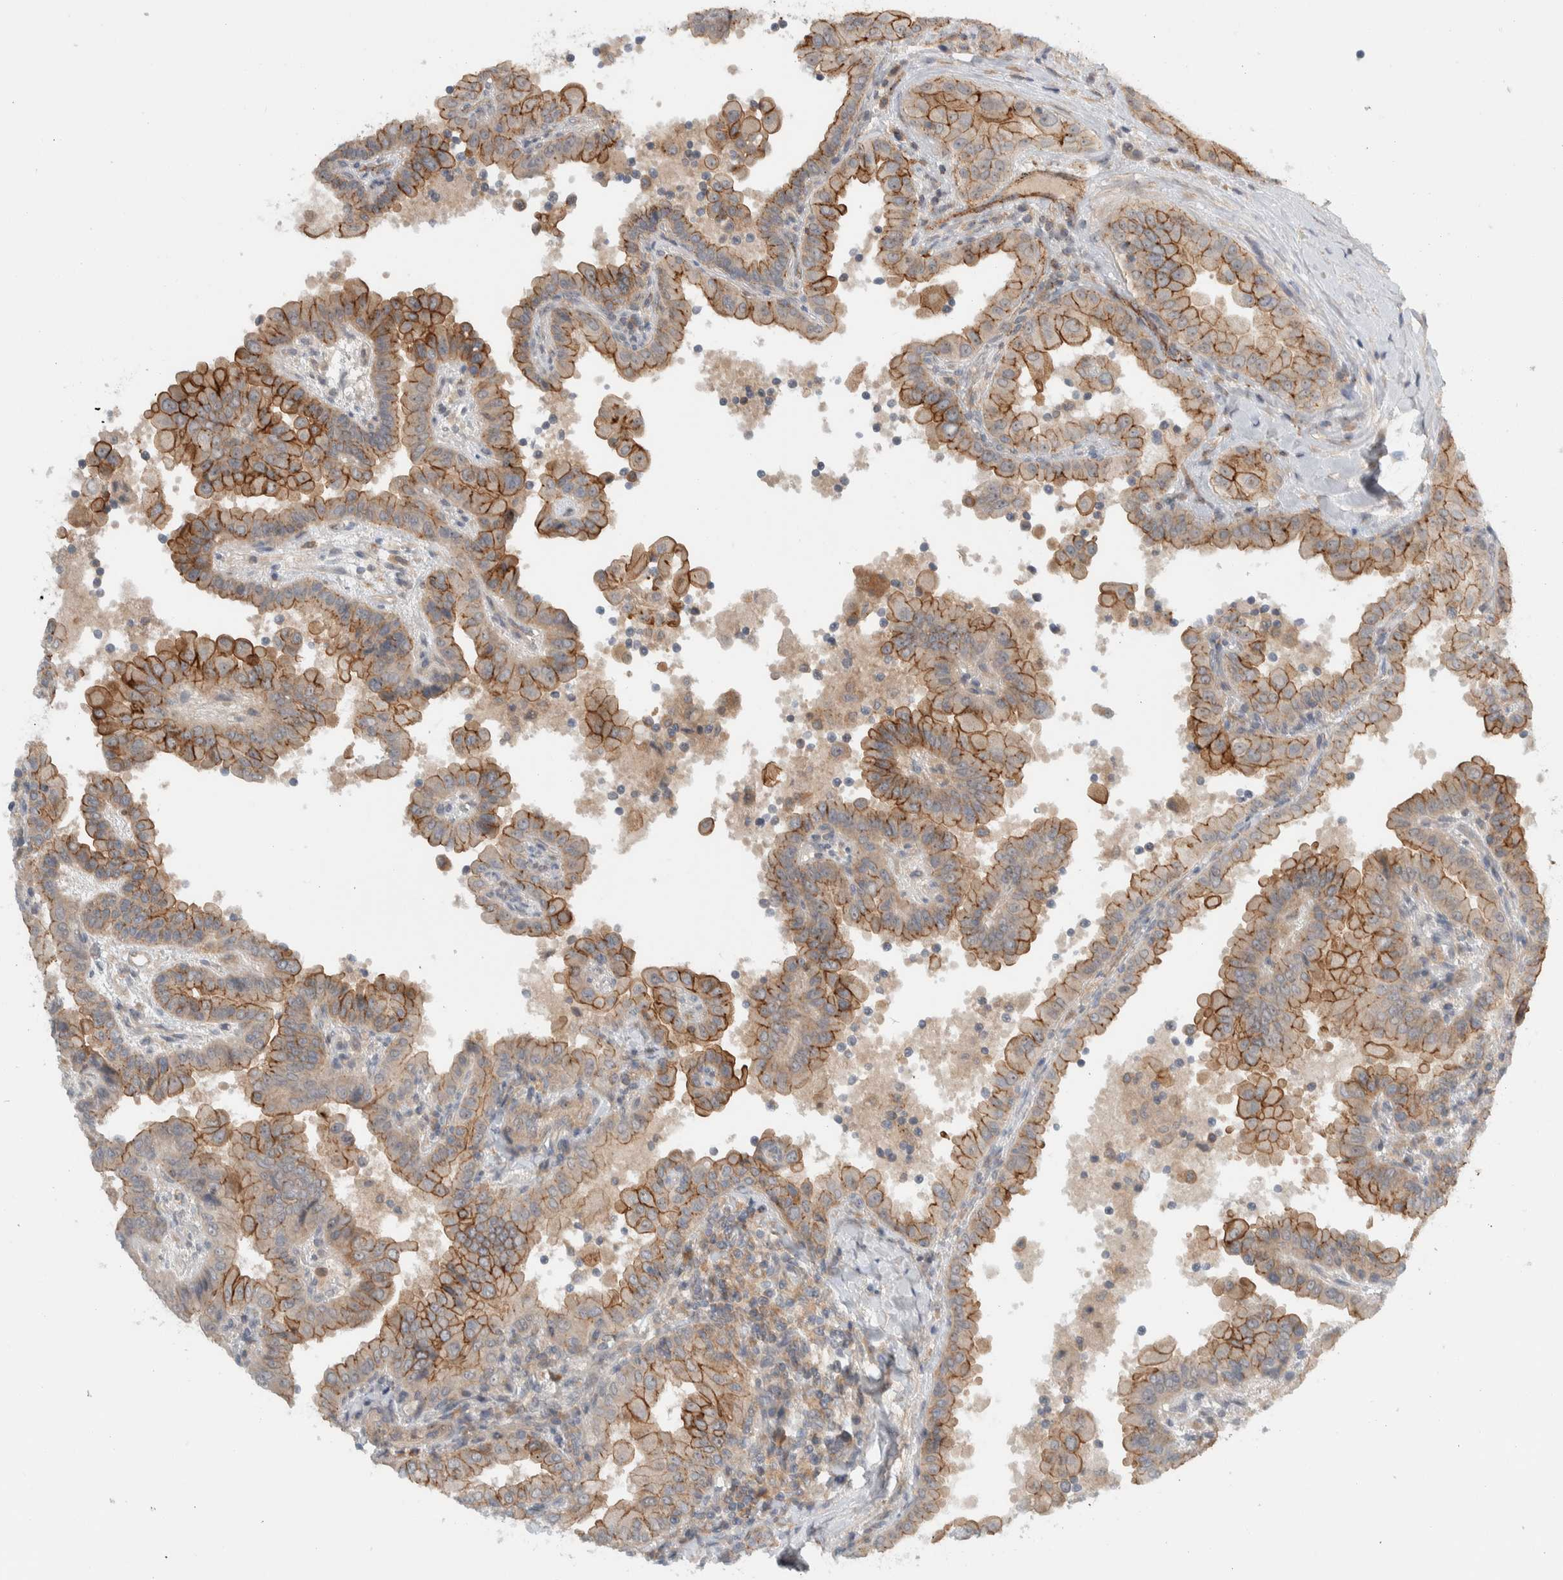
{"staining": {"intensity": "moderate", "quantity": ">75%", "location": "cytoplasmic/membranous"}, "tissue": "thyroid cancer", "cell_type": "Tumor cells", "image_type": "cancer", "snomed": [{"axis": "morphology", "description": "Papillary adenocarcinoma, NOS"}, {"axis": "topography", "description": "Thyroid gland"}], "caption": "About >75% of tumor cells in thyroid papillary adenocarcinoma show moderate cytoplasmic/membranous protein positivity as visualized by brown immunohistochemical staining.", "gene": "MPRIP", "patient": {"sex": "male", "age": 33}}